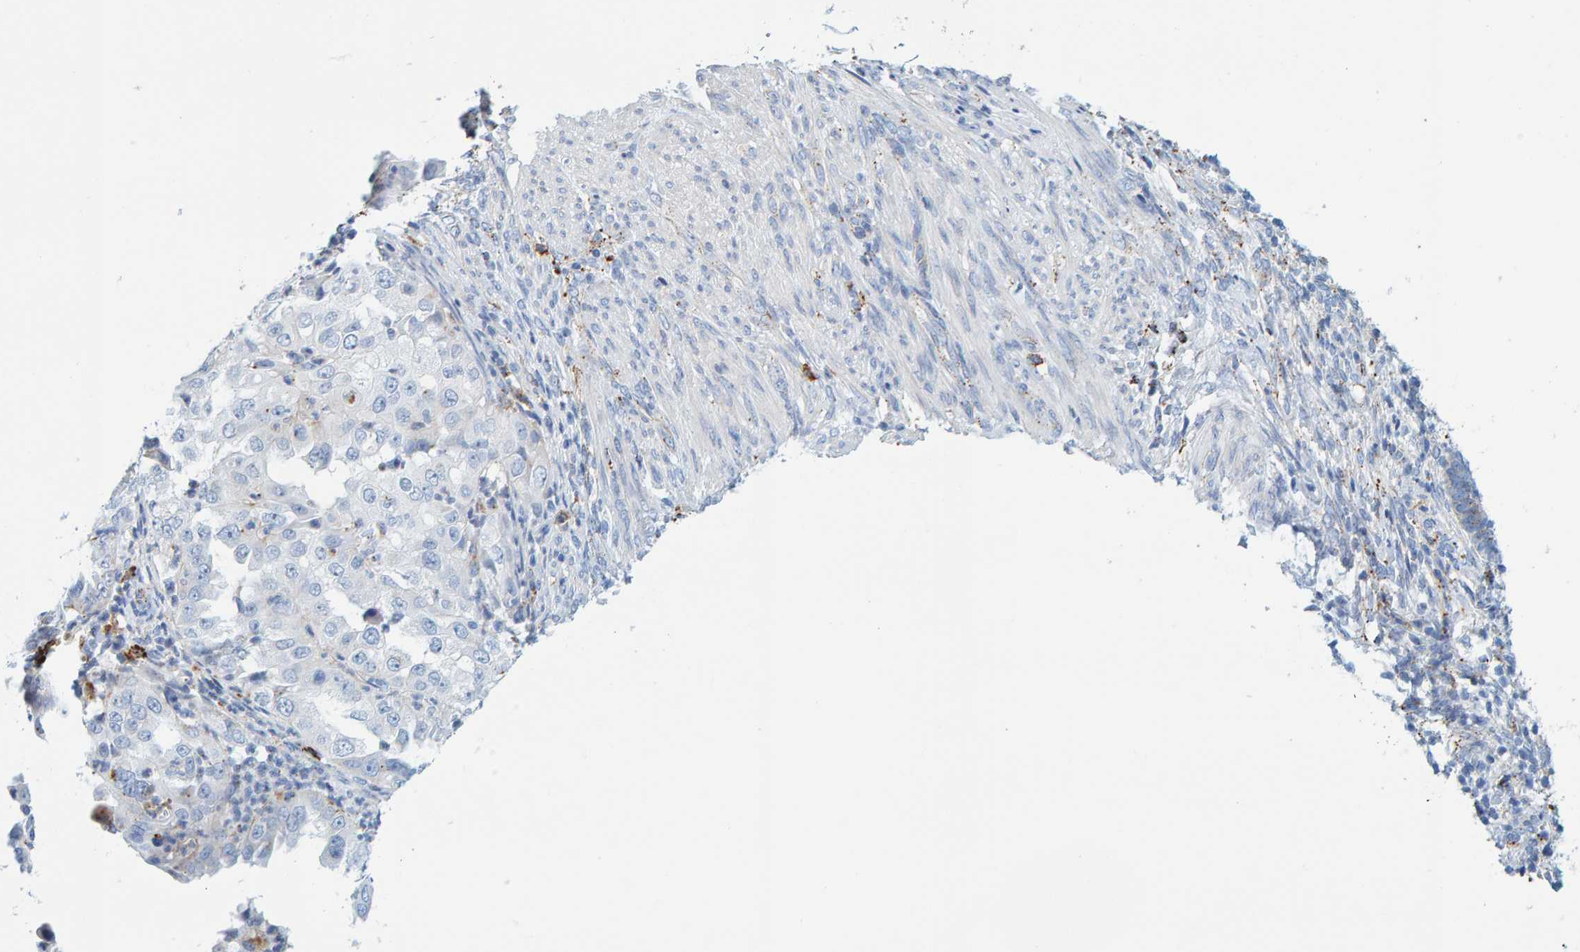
{"staining": {"intensity": "weak", "quantity": "<25%", "location": "cytoplasmic/membranous"}, "tissue": "endometrial cancer", "cell_type": "Tumor cells", "image_type": "cancer", "snomed": [{"axis": "morphology", "description": "Adenocarcinoma, NOS"}, {"axis": "topography", "description": "Endometrium"}], "caption": "Immunohistochemistry (IHC) of endometrial cancer (adenocarcinoma) reveals no positivity in tumor cells.", "gene": "BIN3", "patient": {"sex": "female", "age": 85}}